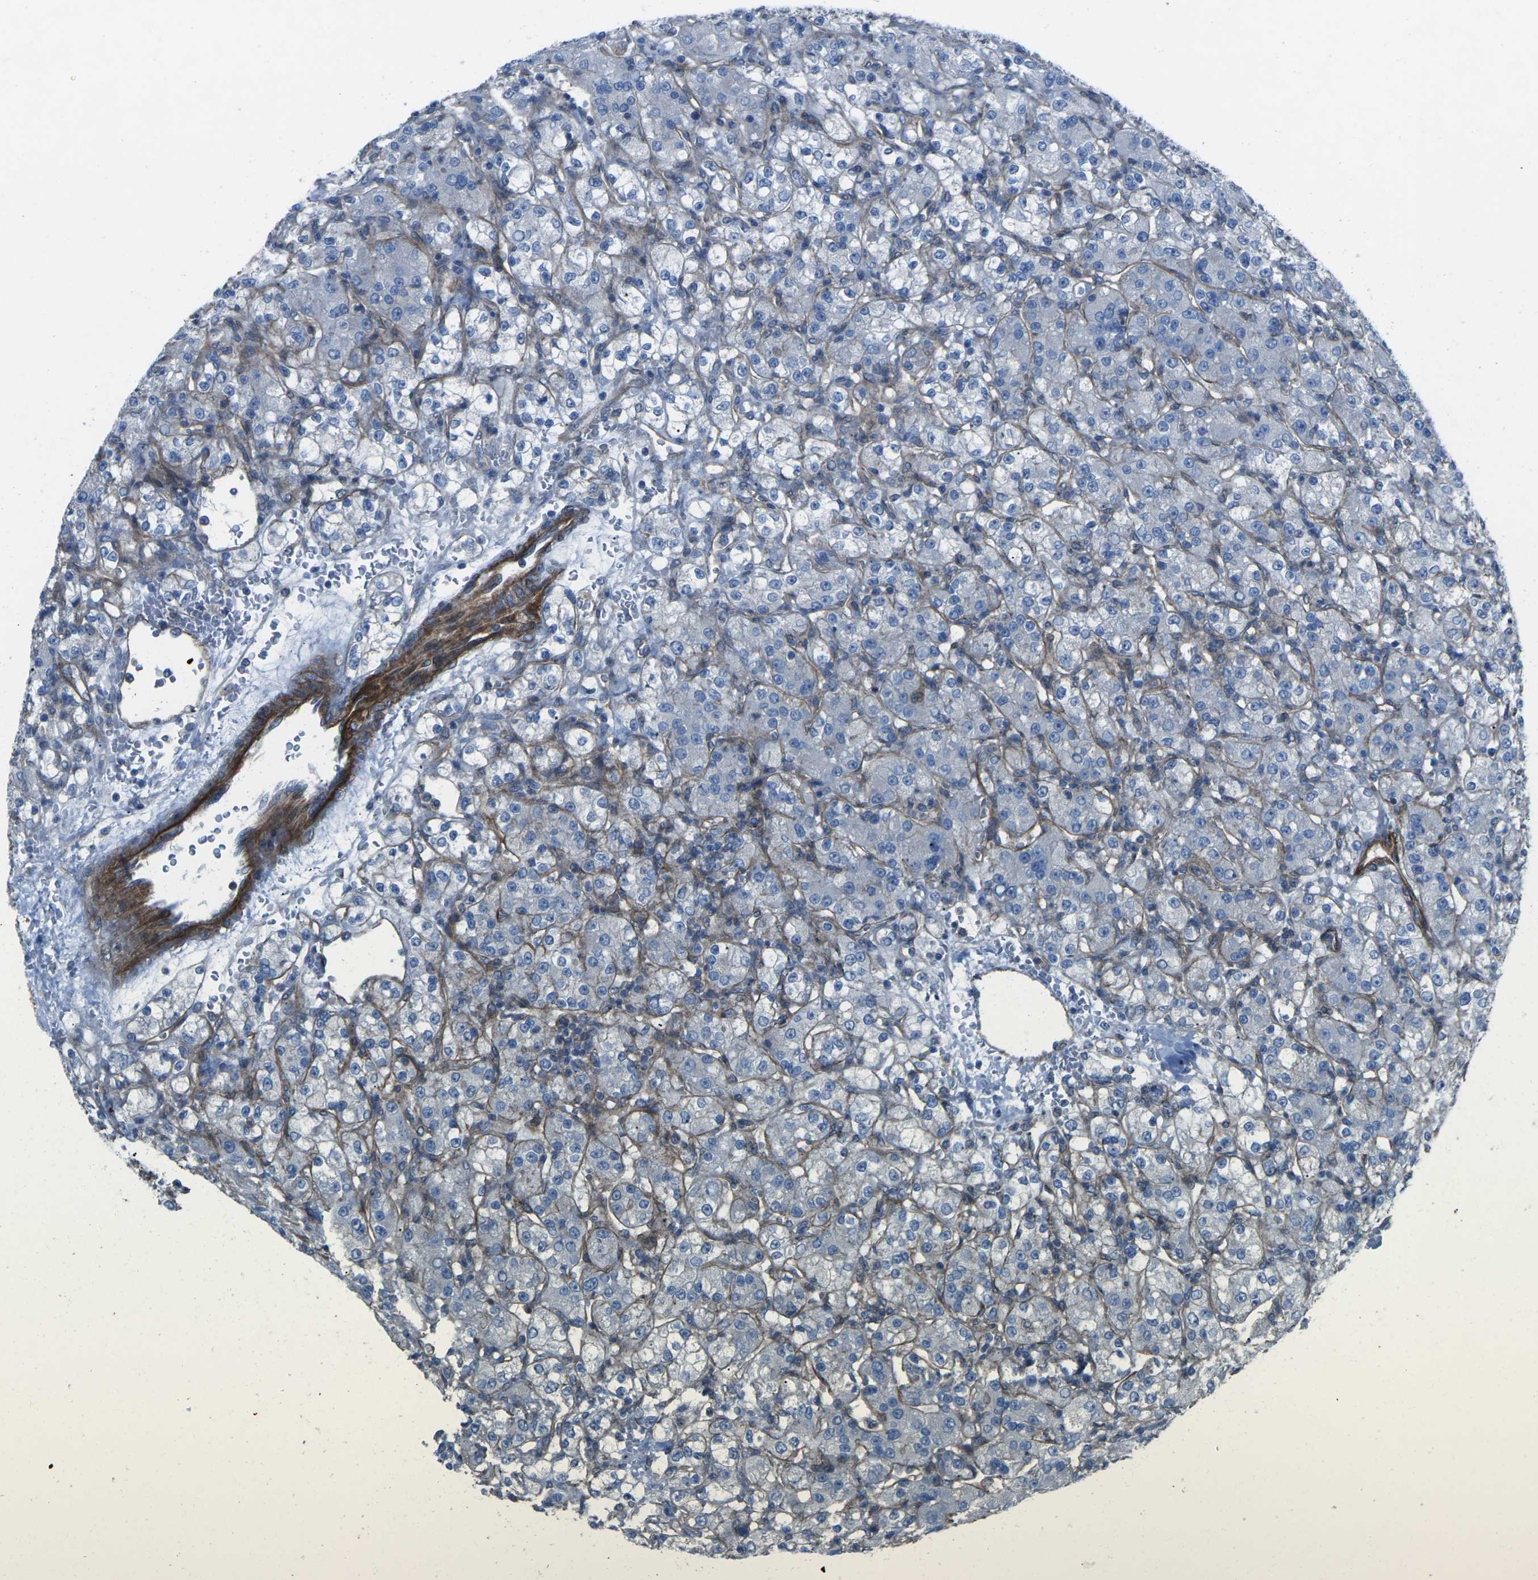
{"staining": {"intensity": "negative", "quantity": "none", "location": "none"}, "tissue": "renal cancer", "cell_type": "Tumor cells", "image_type": "cancer", "snomed": [{"axis": "morphology", "description": "Normal tissue, NOS"}, {"axis": "morphology", "description": "Adenocarcinoma, NOS"}, {"axis": "topography", "description": "Kidney"}], "caption": "Tumor cells show no significant positivity in adenocarcinoma (renal).", "gene": "UTRN", "patient": {"sex": "male", "age": 61}}